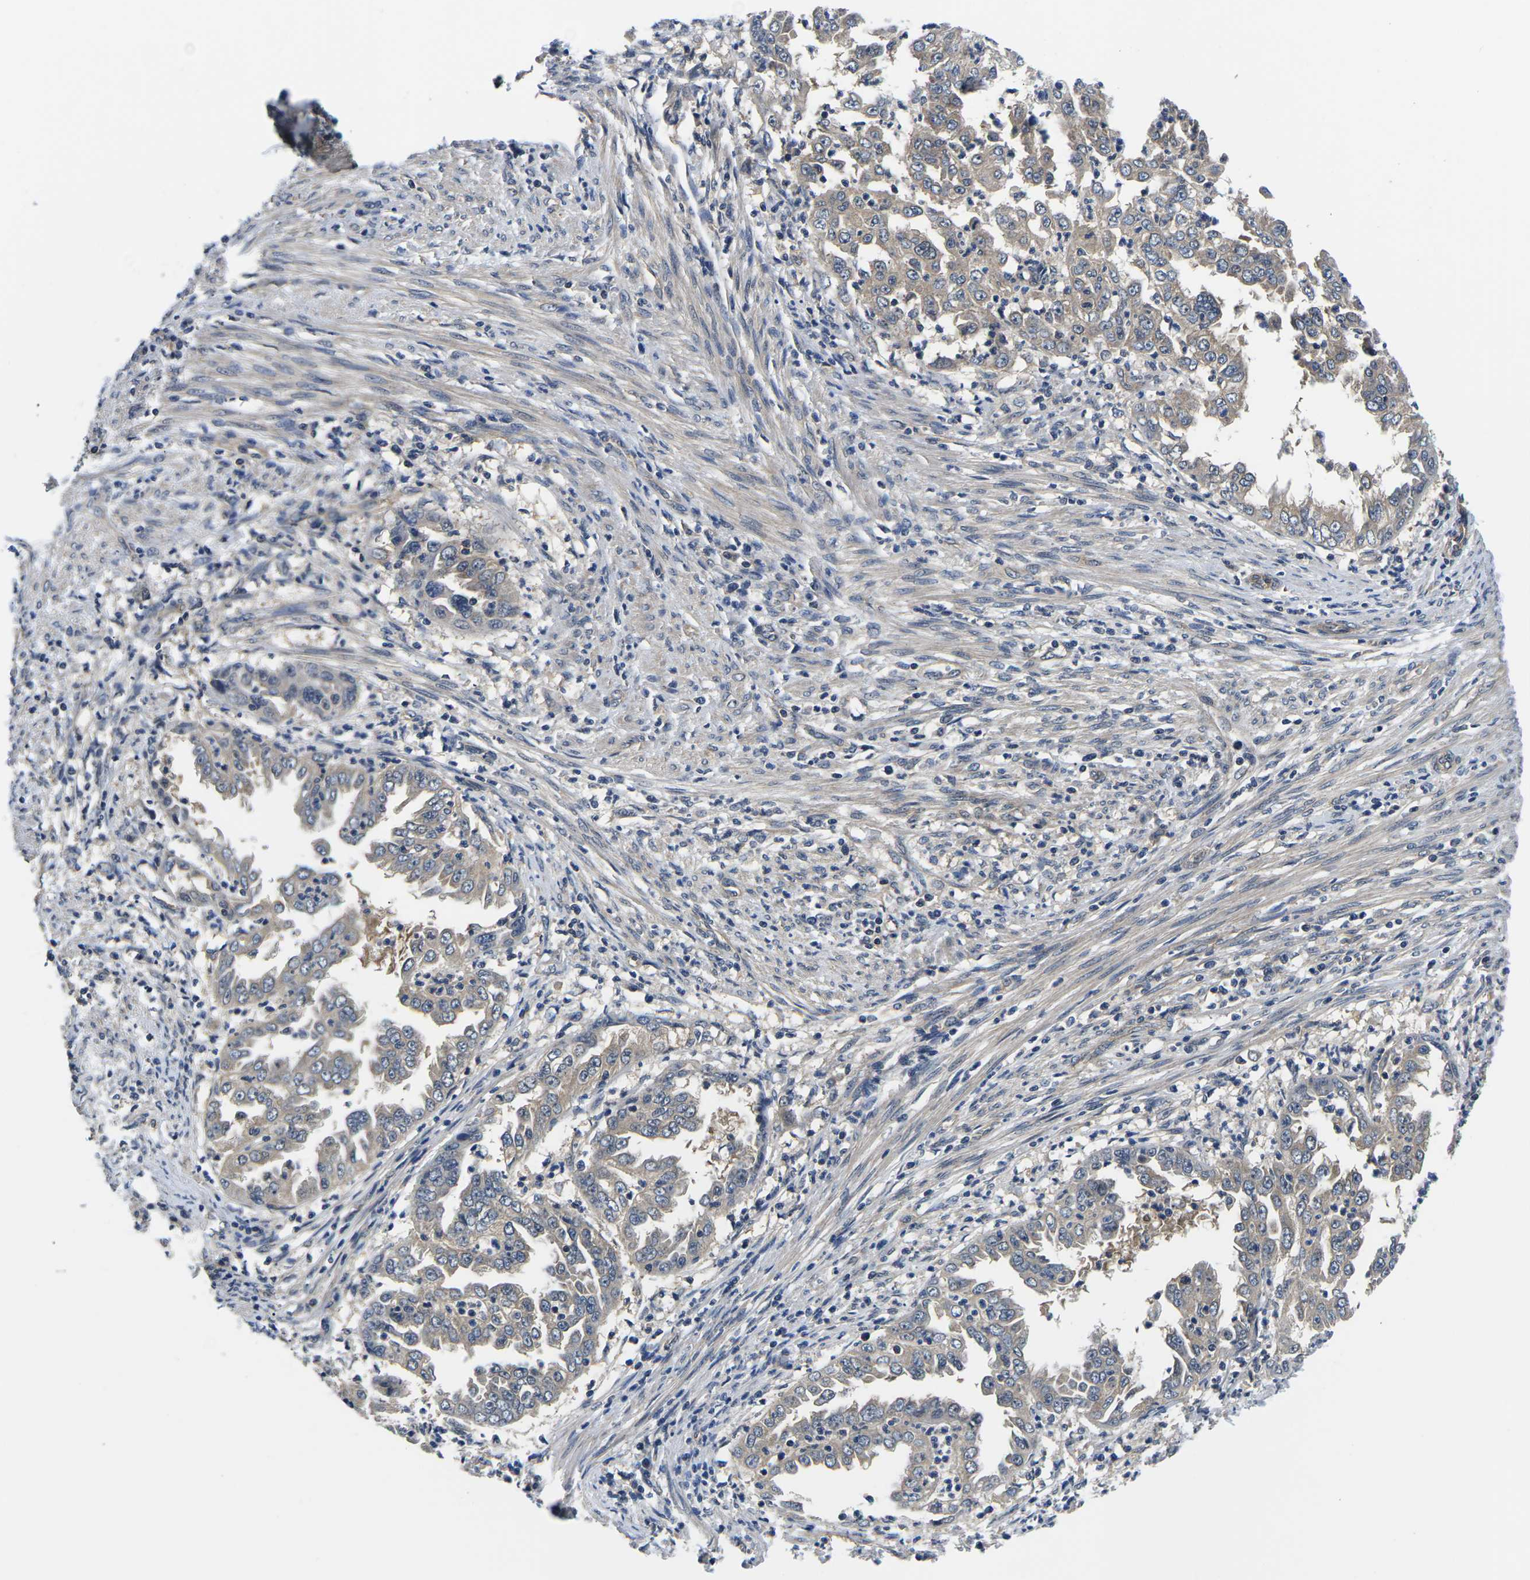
{"staining": {"intensity": "weak", "quantity": "25%-75%", "location": "cytoplasmic/membranous"}, "tissue": "endometrial cancer", "cell_type": "Tumor cells", "image_type": "cancer", "snomed": [{"axis": "morphology", "description": "Adenocarcinoma, NOS"}, {"axis": "topography", "description": "Endometrium"}], "caption": "Weak cytoplasmic/membranous expression for a protein is appreciated in approximately 25%-75% of tumor cells of adenocarcinoma (endometrial) using immunohistochemistry.", "gene": "GSK3B", "patient": {"sex": "female", "age": 85}}